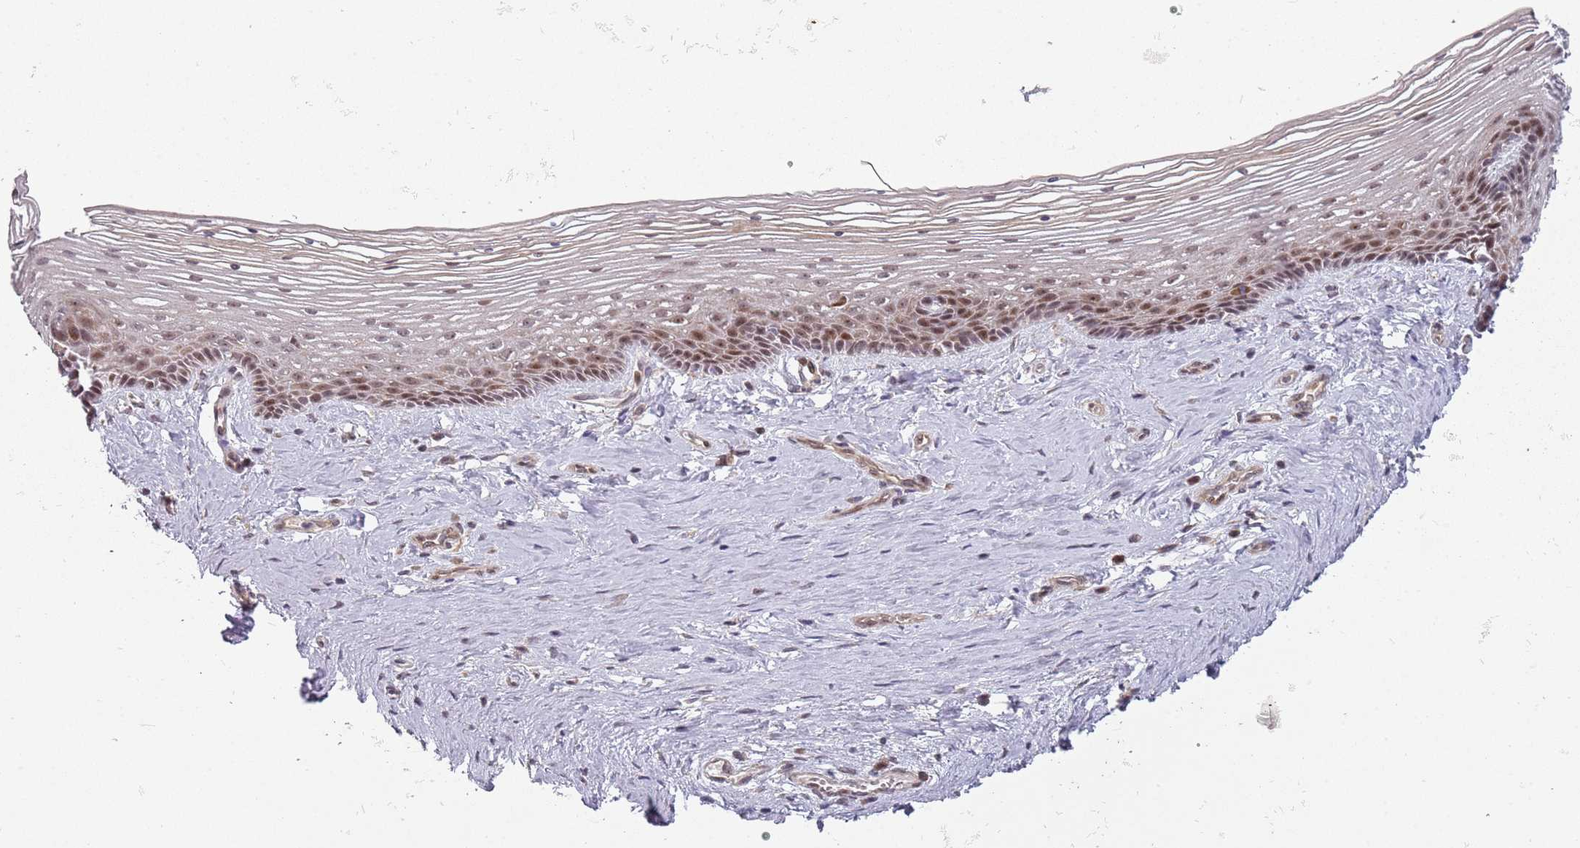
{"staining": {"intensity": "moderate", "quantity": ">75%", "location": "cytoplasmic/membranous,nuclear"}, "tissue": "vagina", "cell_type": "Squamous epithelial cells", "image_type": "normal", "snomed": [{"axis": "morphology", "description": "Normal tissue, NOS"}, {"axis": "topography", "description": "Vagina"}], "caption": "Immunohistochemistry (IHC) (DAB) staining of unremarkable human vagina displays moderate cytoplasmic/membranous,nuclear protein positivity in approximately >75% of squamous epithelial cells. The protein is stained brown, and the nuclei are stained in blue (DAB (3,3'-diaminobenzidine) IHC with brightfield microscopy, high magnification).", "gene": "CHURC1", "patient": {"sex": "female", "age": 46}}